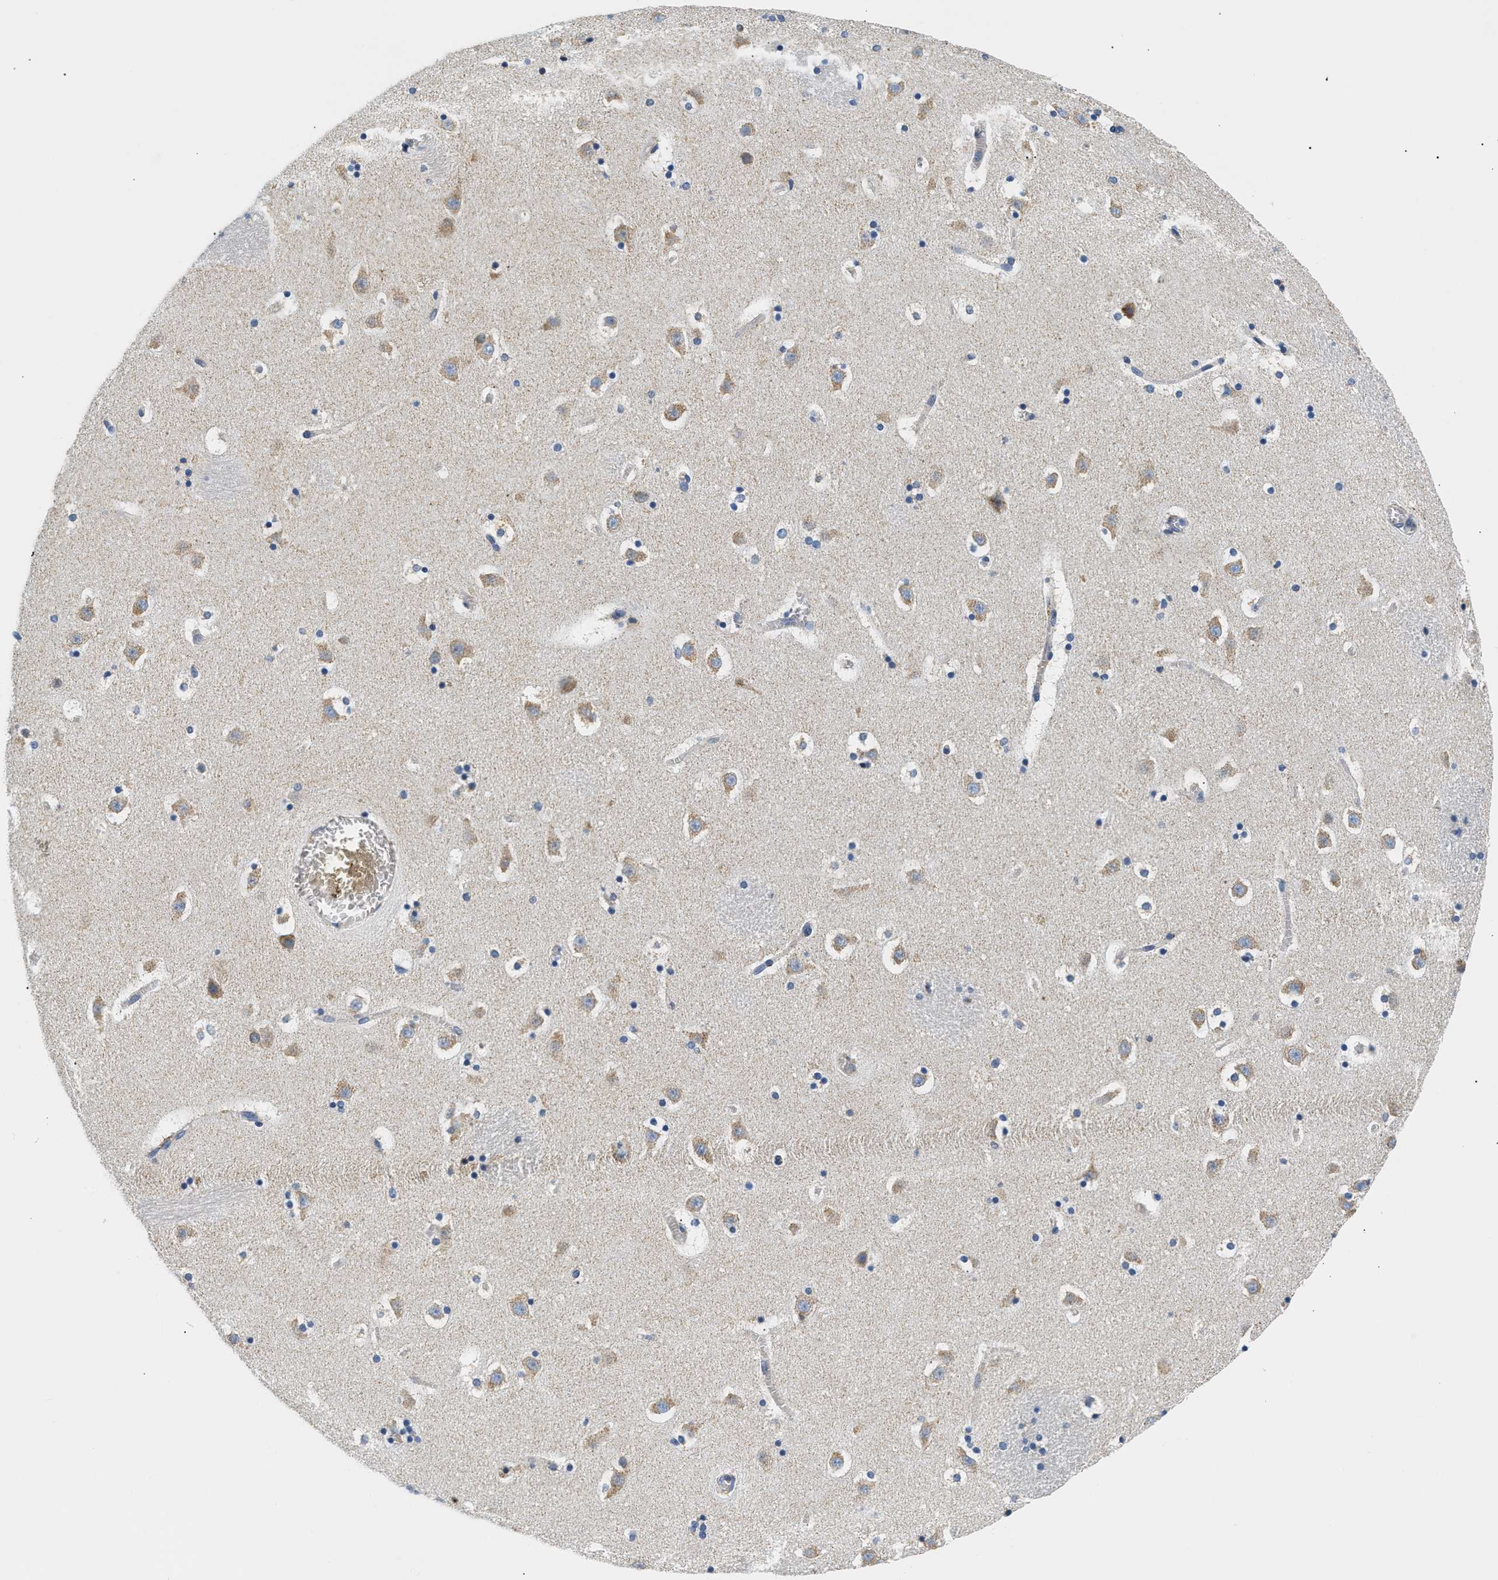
{"staining": {"intensity": "weak", "quantity": "<25%", "location": "cytoplasmic/membranous"}, "tissue": "caudate", "cell_type": "Glial cells", "image_type": "normal", "snomed": [{"axis": "morphology", "description": "Normal tissue, NOS"}, {"axis": "topography", "description": "Lateral ventricle wall"}], "caption": "A high-resolution image shows immunohistochemistry (IHC) staining of normal caudate, which exhibits no significant staining in glial cells.", "gene": "HDHD3", "patient": {"sex": "male", "age": 45}}